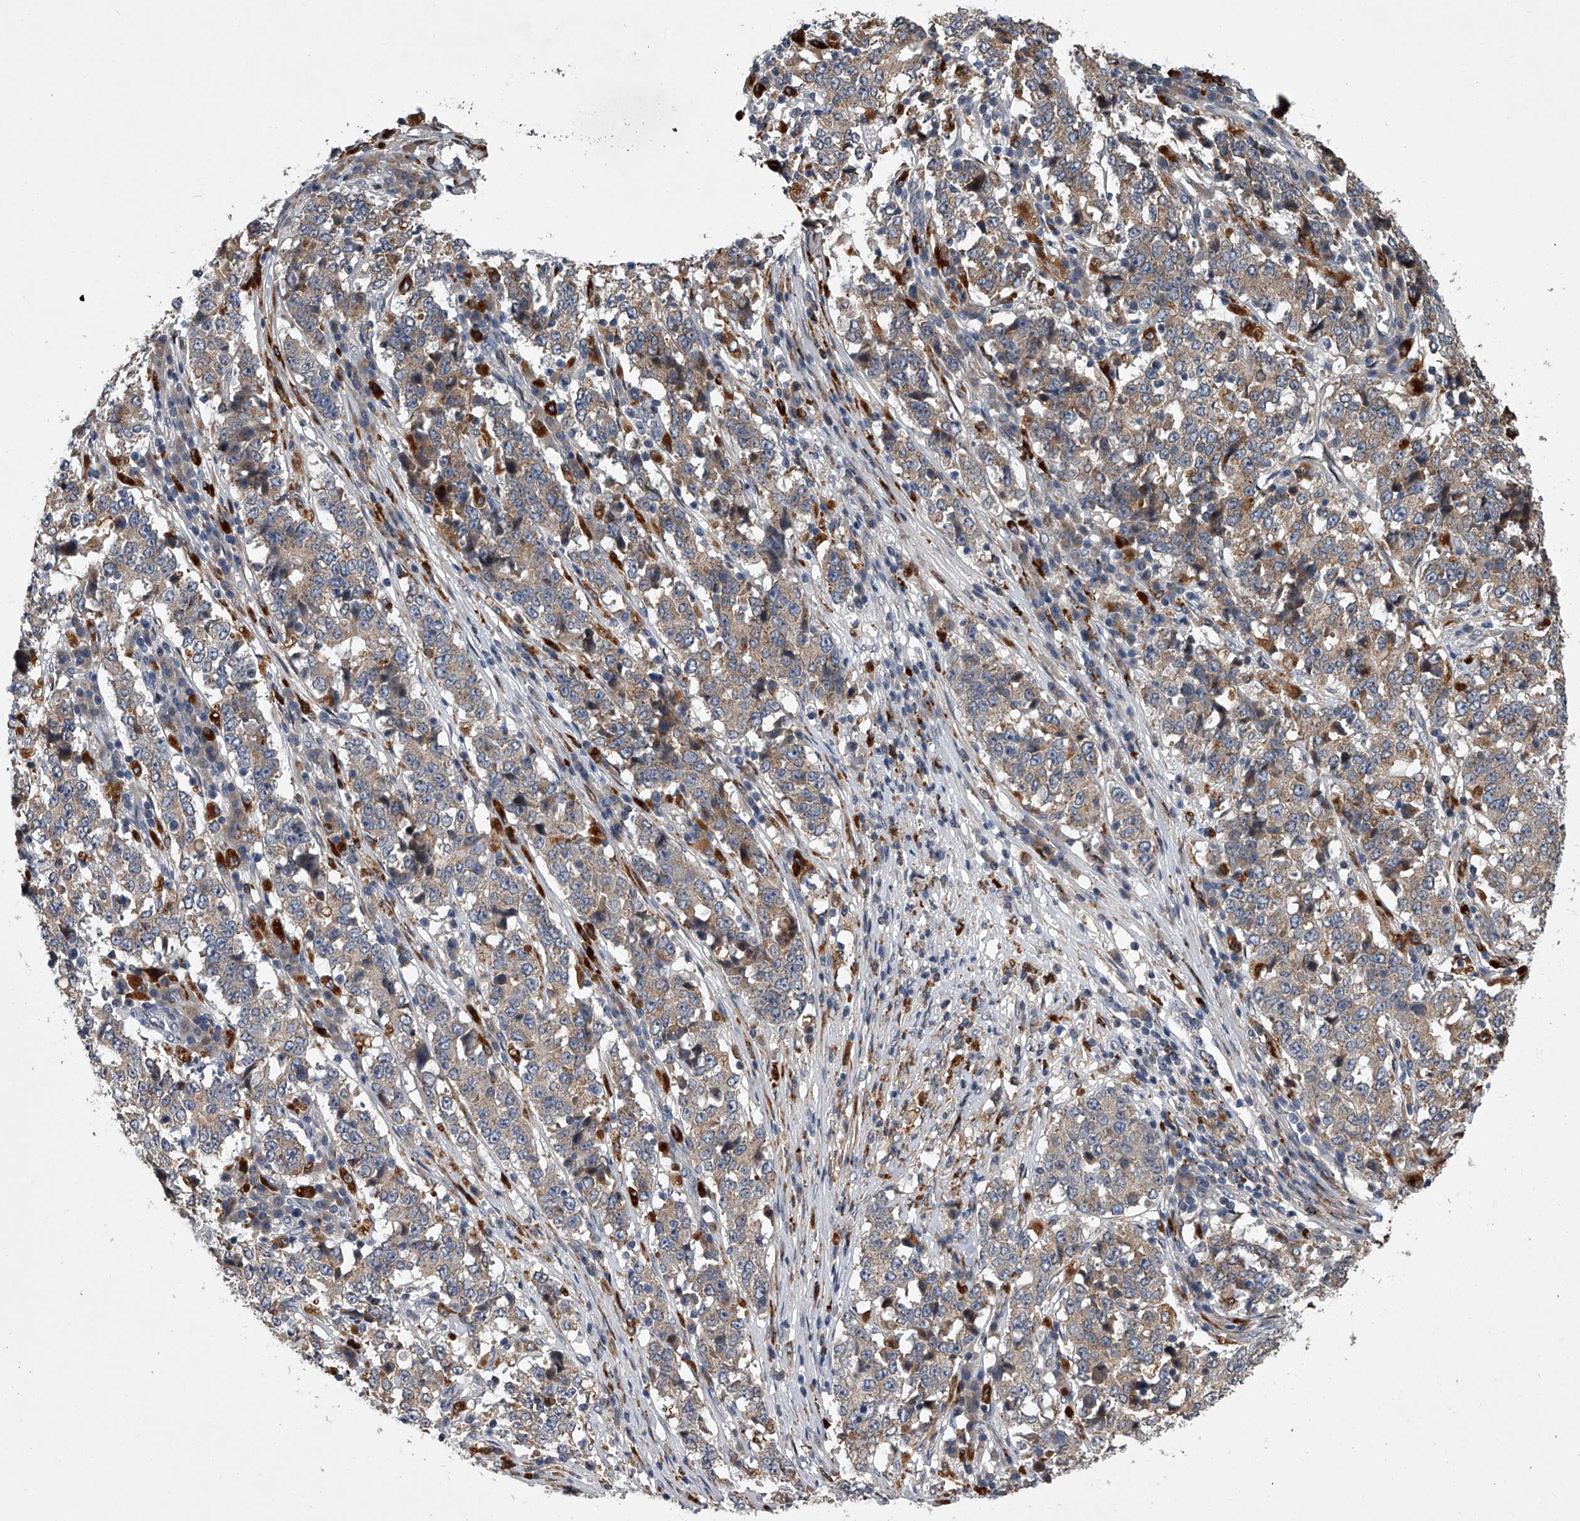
{"staining": {"intensity": "weak", "quantity": "25%-75%", "location": "cytoplasmic/membranous"}, "tissue": "stomach cancer", "cell_type": "Tumor cells", "image_type": "cancer", "snomed": [{"axis": "morphology", "description": "Adenocarcinoma, NOS"}, {"axis": "topography", "description": "Stomach"}], "caption": "Adenocarcinoma (stomach) tissue exhibits weak cytoplasmic/membranous positivity in about 25%-75% of tumor cells, visualized by immunohistochemistry.", "gene": "TRIM8", "patient": {"sex": "male", "age": 59}}